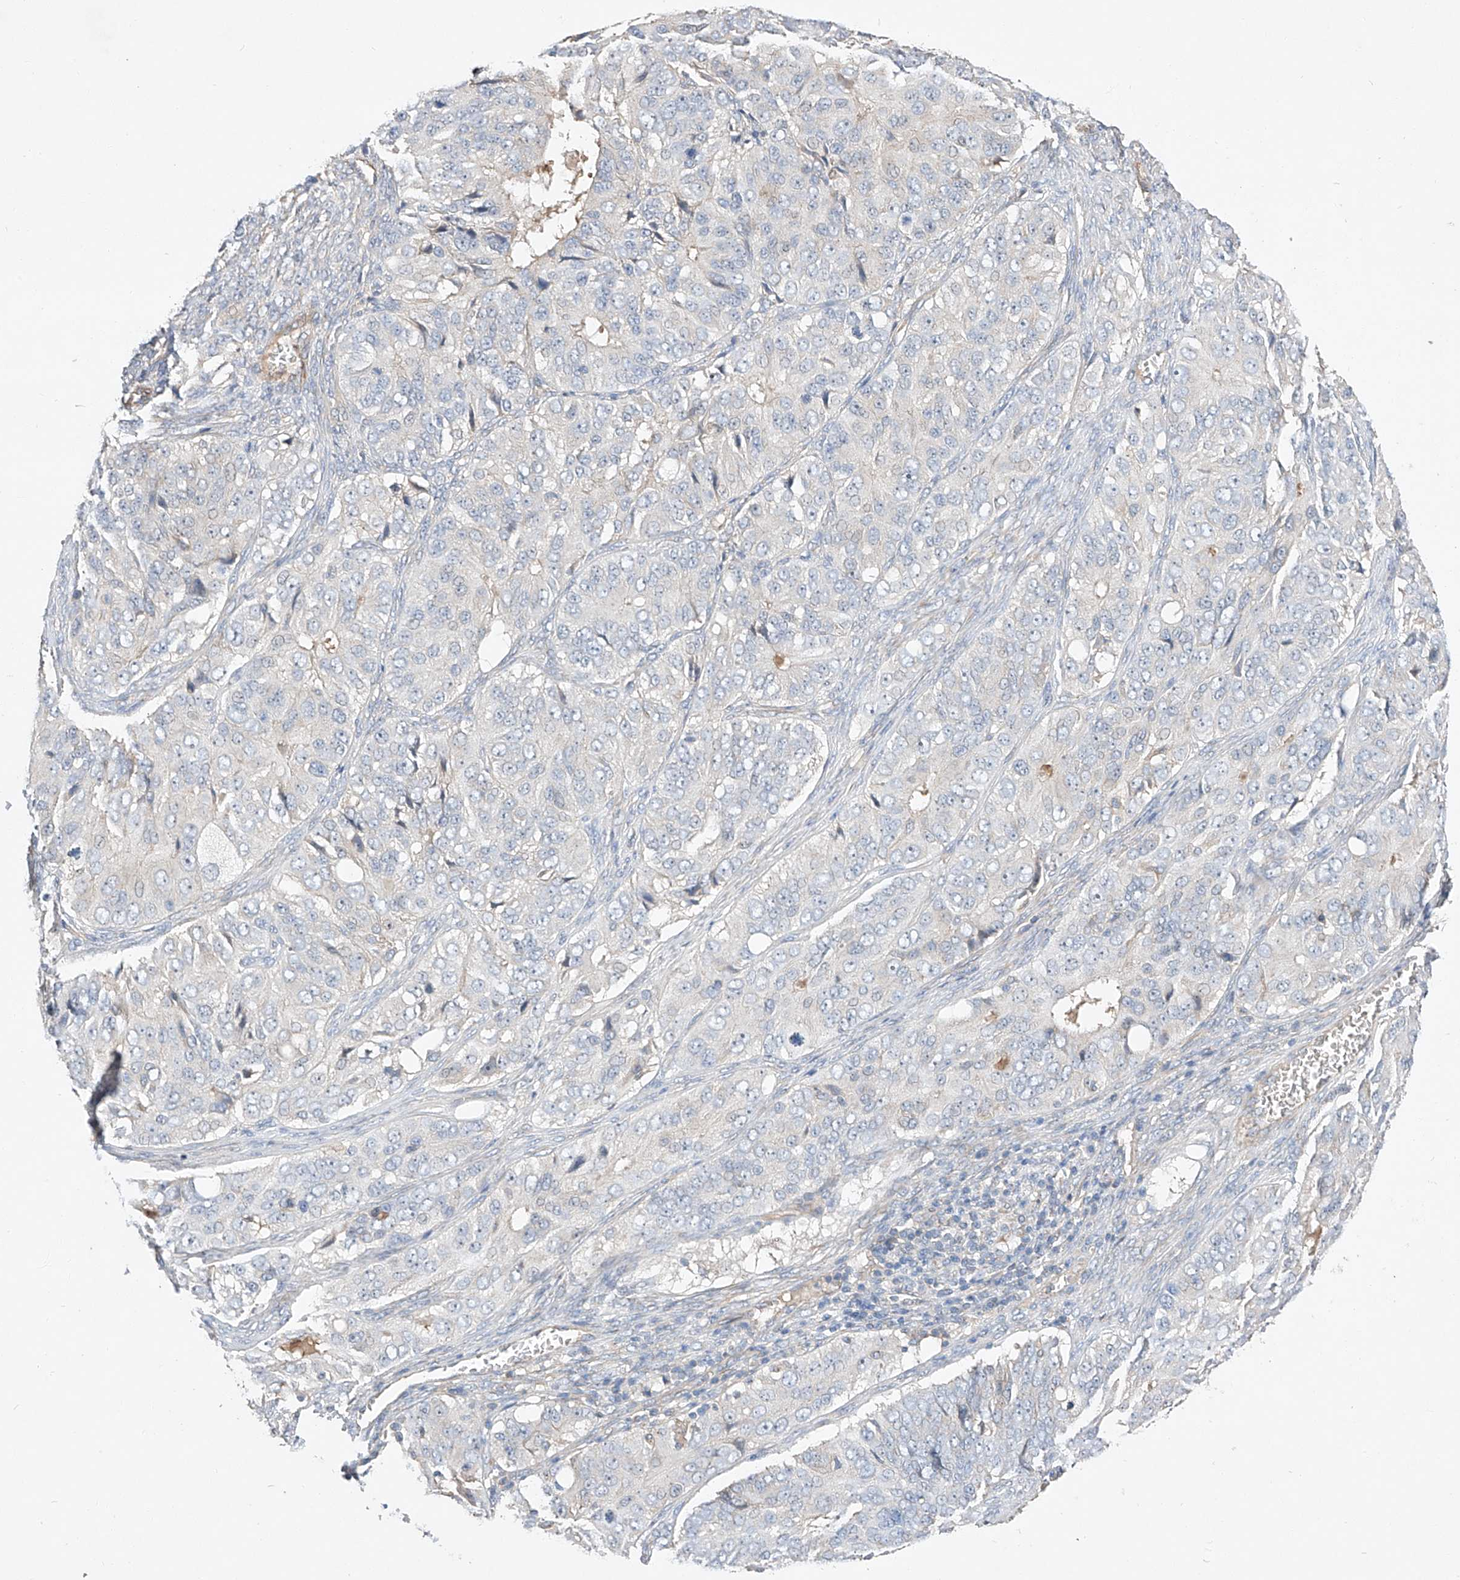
{"staining": {"intensity": "negative", "quantity": "none", "location": "none"}, "tissue": "ovarian cancer", "cell_type": "Tumor cells", "image_type": "cancer", "snomed": [{"axis": "morphology", "description": "Carcinoma, endometroid"}, {"axis": "topography", "description": "Ovary"}], "caption": "The immunohistochemistry photomicrograph has no significant expression in tumor cells of endometroid carcinoma (ovarian) tissue. (DAB (3,3'-diaminobenzidine) IHC, high magnification).", "gene": "RUSC1", "patient": {"sex": "female", "age": 51}}